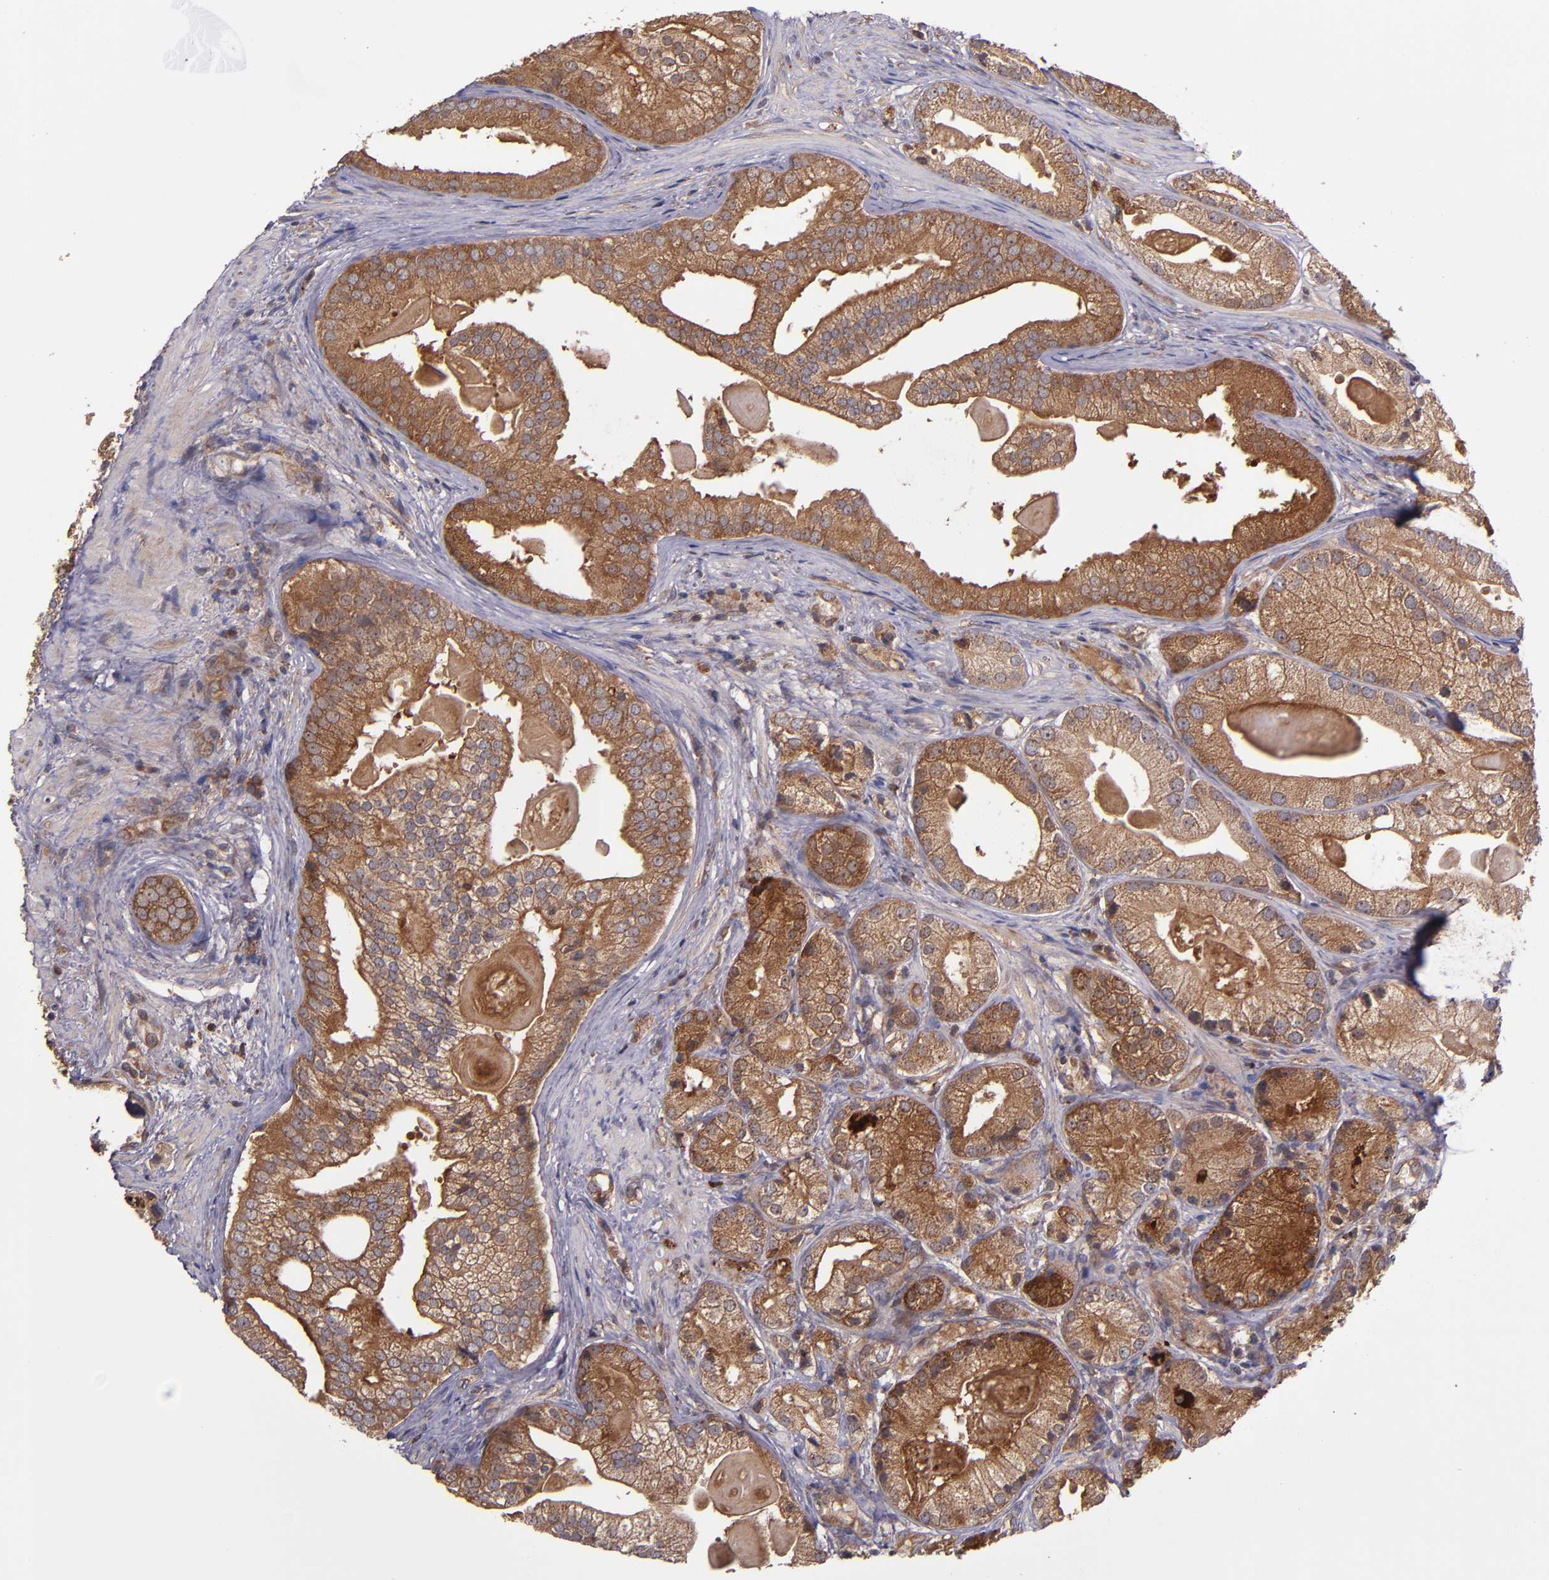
{"staining": {"intensity": "strong", "quantity": ">75%", "location": "cytoplasmic/membranous"}, "tissue": "prostate cancer", "cell_type": "Tumor cells", "image_type": "cancer", "snomed": [{"axis": "morphology", "description": "Adenocarcinoma, Low grade"}, {"axis": "topography", "description": "Prostate"}], "caption": "Prostate cancer stained with a brown dye demonstrates strong cytoplasmic/membranous positive staining in about >75% of tumor cells.", "gene": "EIF4ENIF1", "patient": {"sex": "male", "age": 69}}